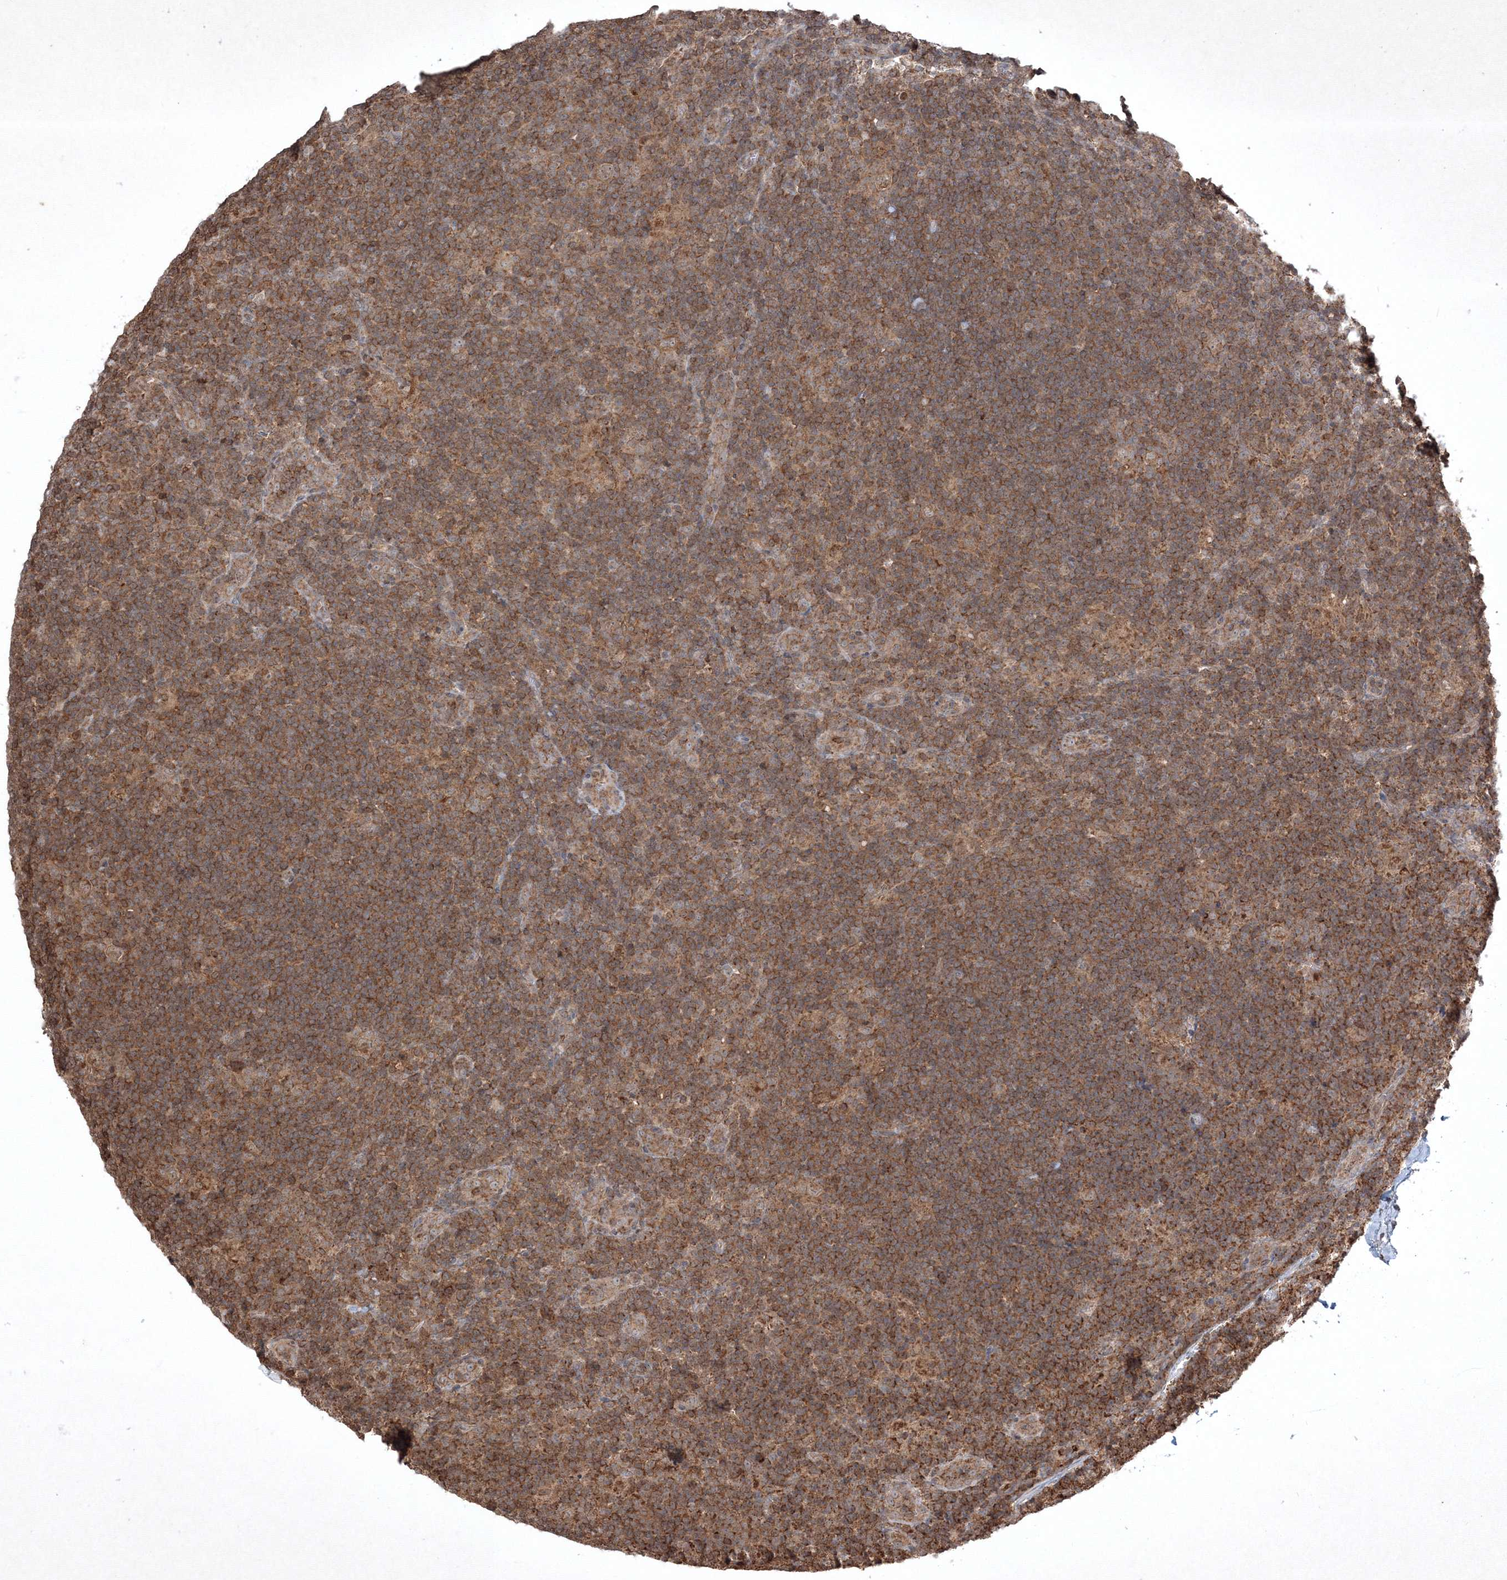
{"staining": {"intensity": "weak", "quantity": ">75%", "location": "cytoplasmic/membranous"}, "tissue": "lymphoma", "cell_type": "Tumor cells", "image_type": "cancer", "snomed": [{"axis": "morphology", "description": "Hodgkin's disease, NOS"}, {"axis": "topography", "description": "Lymph node"}], "caption": "A brown stain labels weak cytoplasmic/membranous expression of a protein in lymphoma tumor cells.", "gene": "PLTP", "patient": {"sex": "female", "age": 57}}